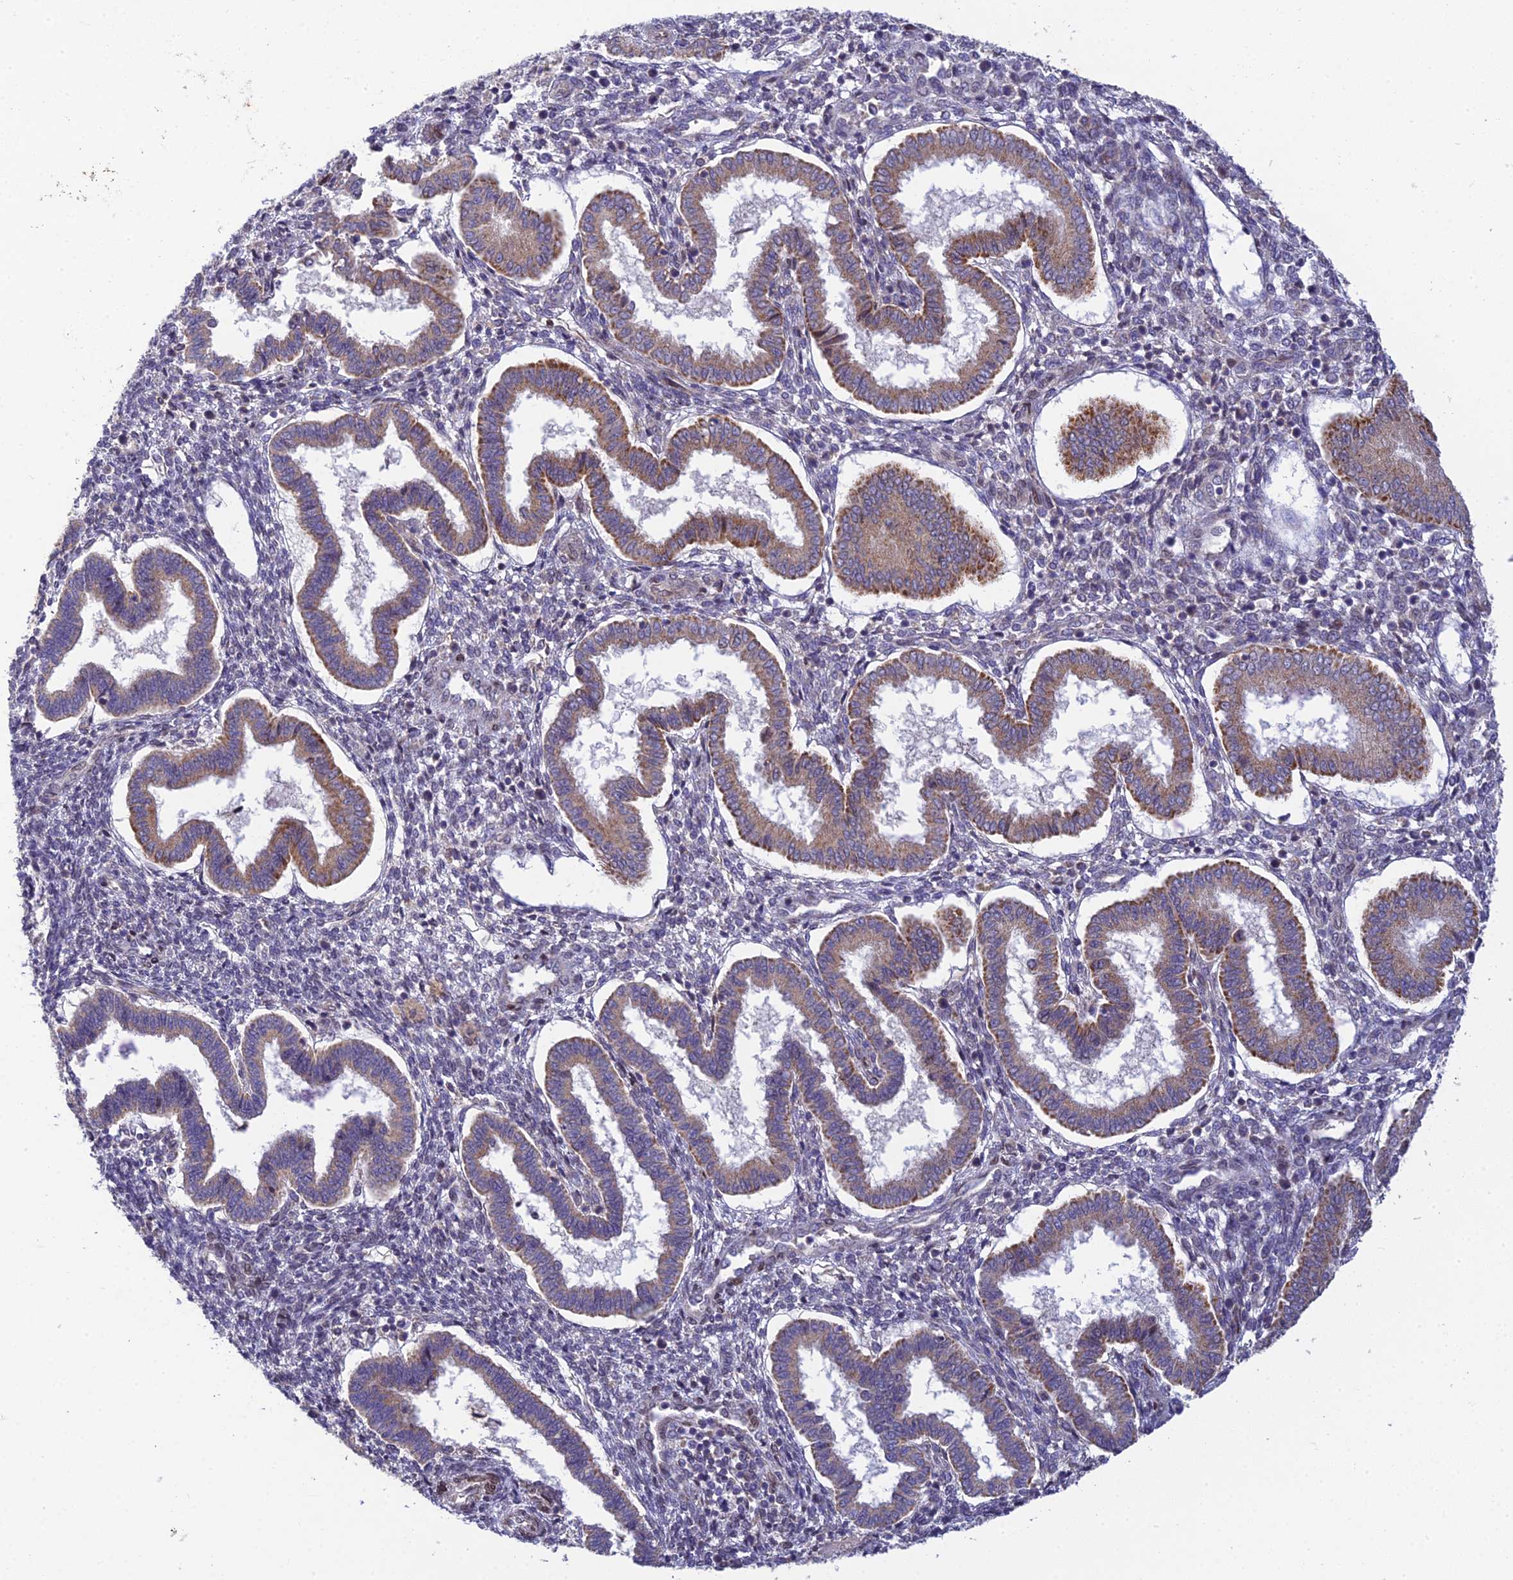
{"staining": {"intensity": "negative", "quantity": "none", "location": "none"}, "tissue": "endometrium", "cell_type": "Cells in endometrial stroma", "image_type": "normal", "snomed": [{"axis": "morphology", "description": "Normal tissue, NOS"}, {"axis": "topography", "description": "Endometrium"}], "caption": "Immunohistochemistry (IHC) photomicrograph of benign endometrium stained for a protein (brown), which exhibits no staining in cells in endometrial stroma.", "gene": "MGAT2", "patient": {"sex": "female", "age": 24}}